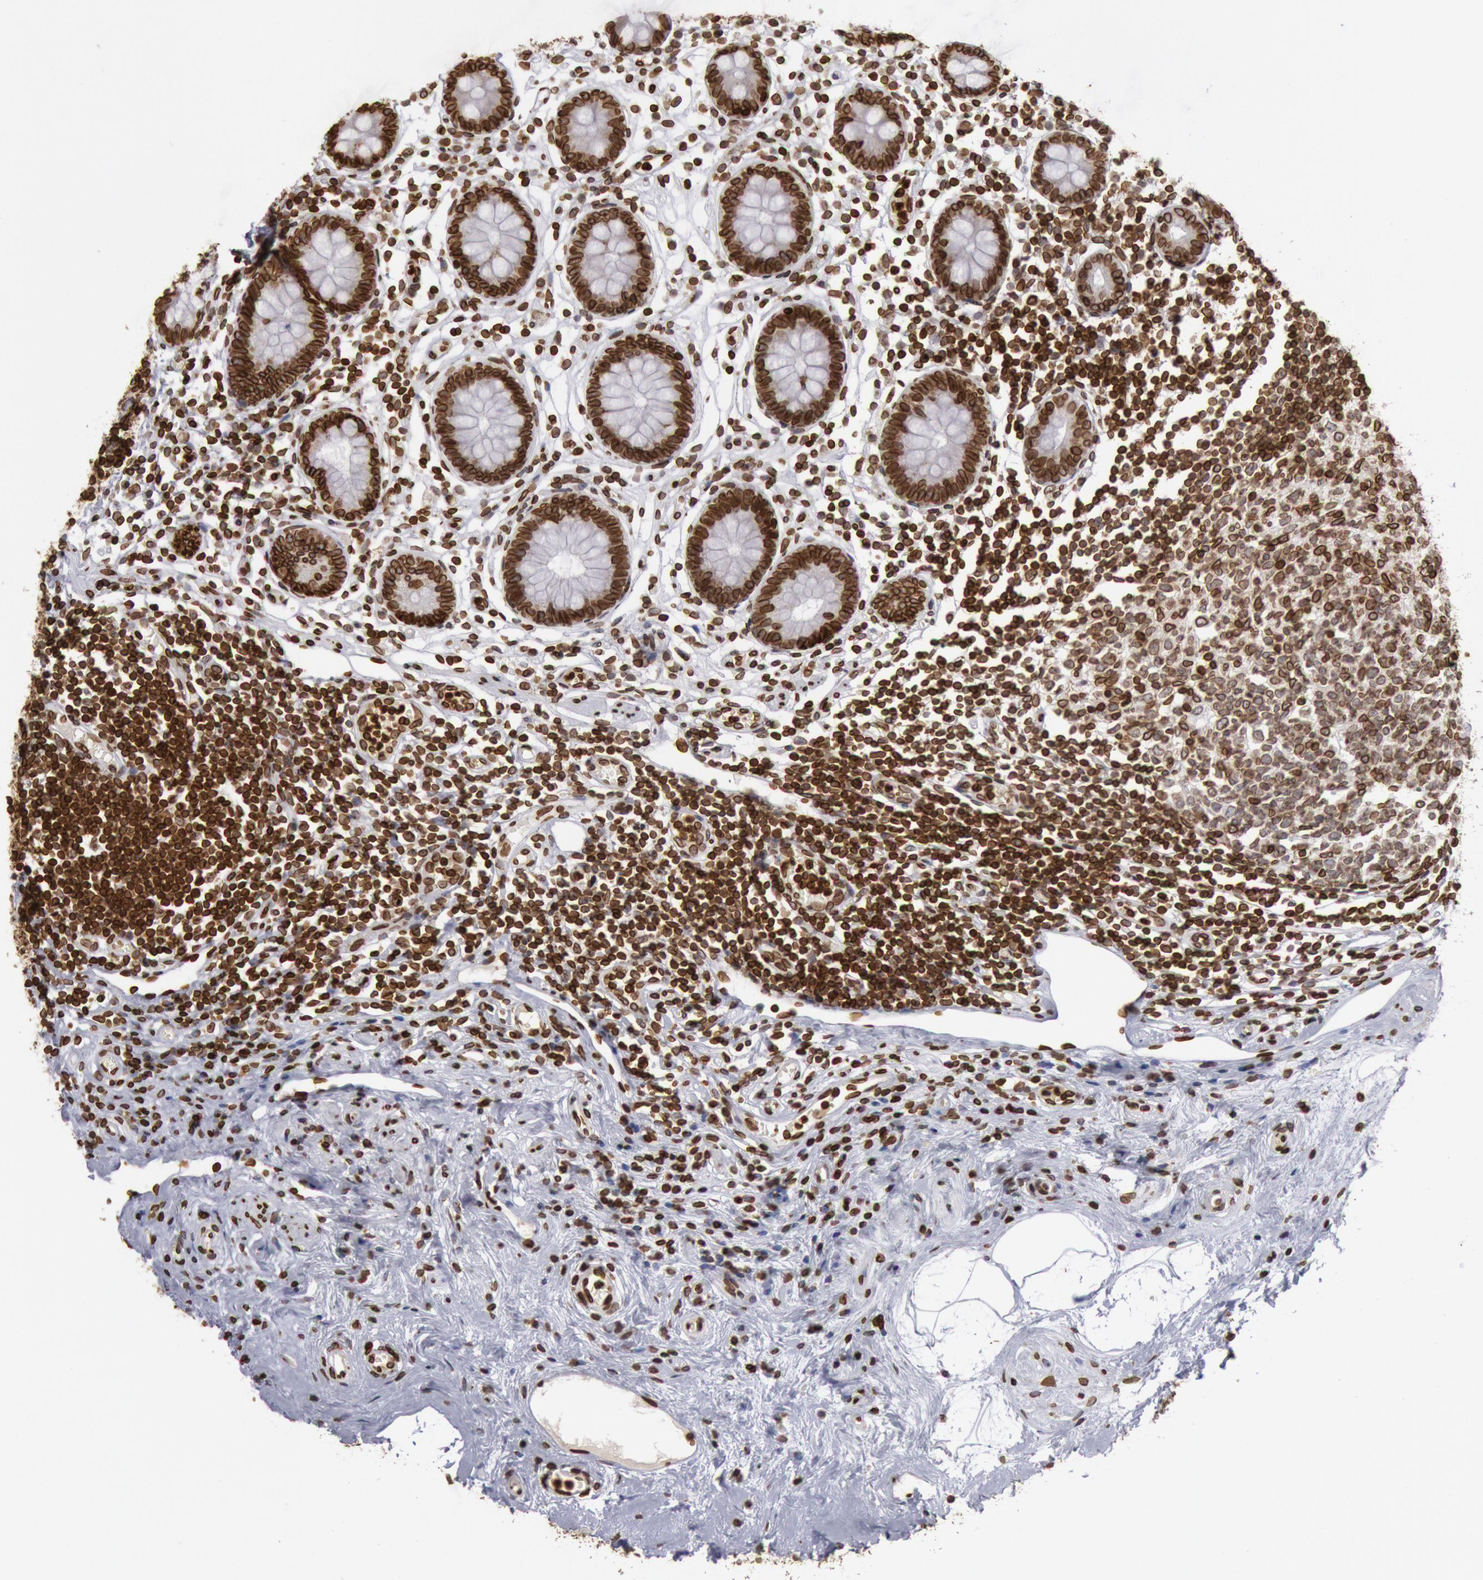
{"staining": {"intensity": "strong", "quantity": ">75%", "location": "nuclear"}, "tissue": "appendix", "cell_type": "Glandular cells", "image_type": "normal", "snomed": [{"axis": "morphology", "description": "Normal tissue, NOS"}, {"axis": "topography", "description": "Appendix"}], "caption": "Appendix stained with DAB immunohistochemistry (IHC) exhibits high levels of strong nuclear expression in about >75% of glandular cells.", "gene": "SUN2", "patient": {"sex": "male", "age": 38}}